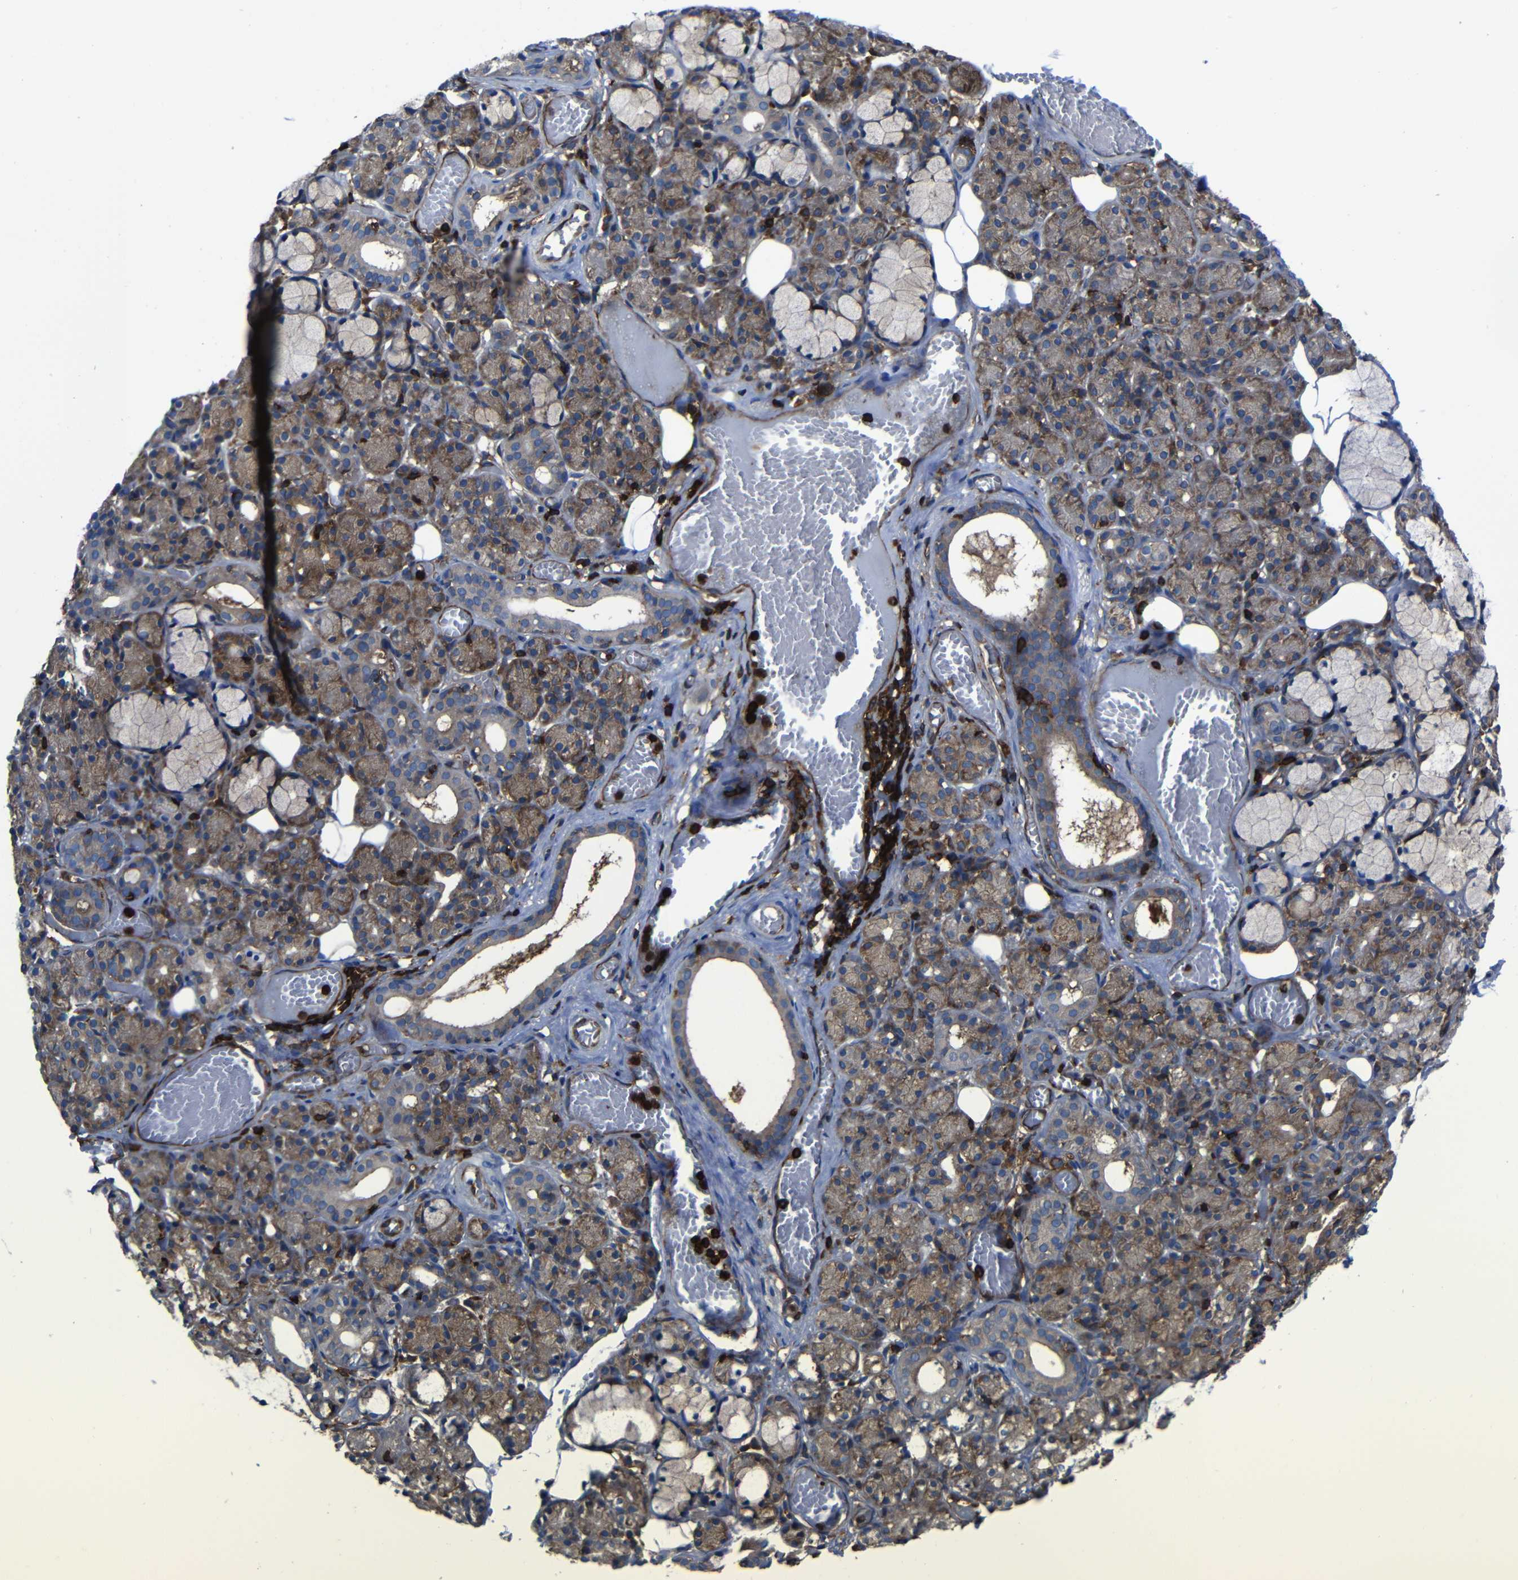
{"staining": {"intensity": "moderate", "quantity": "25%-75%", "location": "cytoplasmic/membranous"}, "tissue": "salivary gland", "cell_type": "Glandular cells", "image_type": "normal", "snomed": [{"axis": "morphology", "description": "Normal tissue, NOS"}, {"axis": "topography", "description": "Salivary gland"}], "caption": "Human salivary gland stained for a protein (brown) exhibits moderate cytoplasmic/membranous positive expression in approximately 25%-75% of glandular cells.", "gene": "ARHGEF1", "patient": {"sex": "male", "age": 63}}